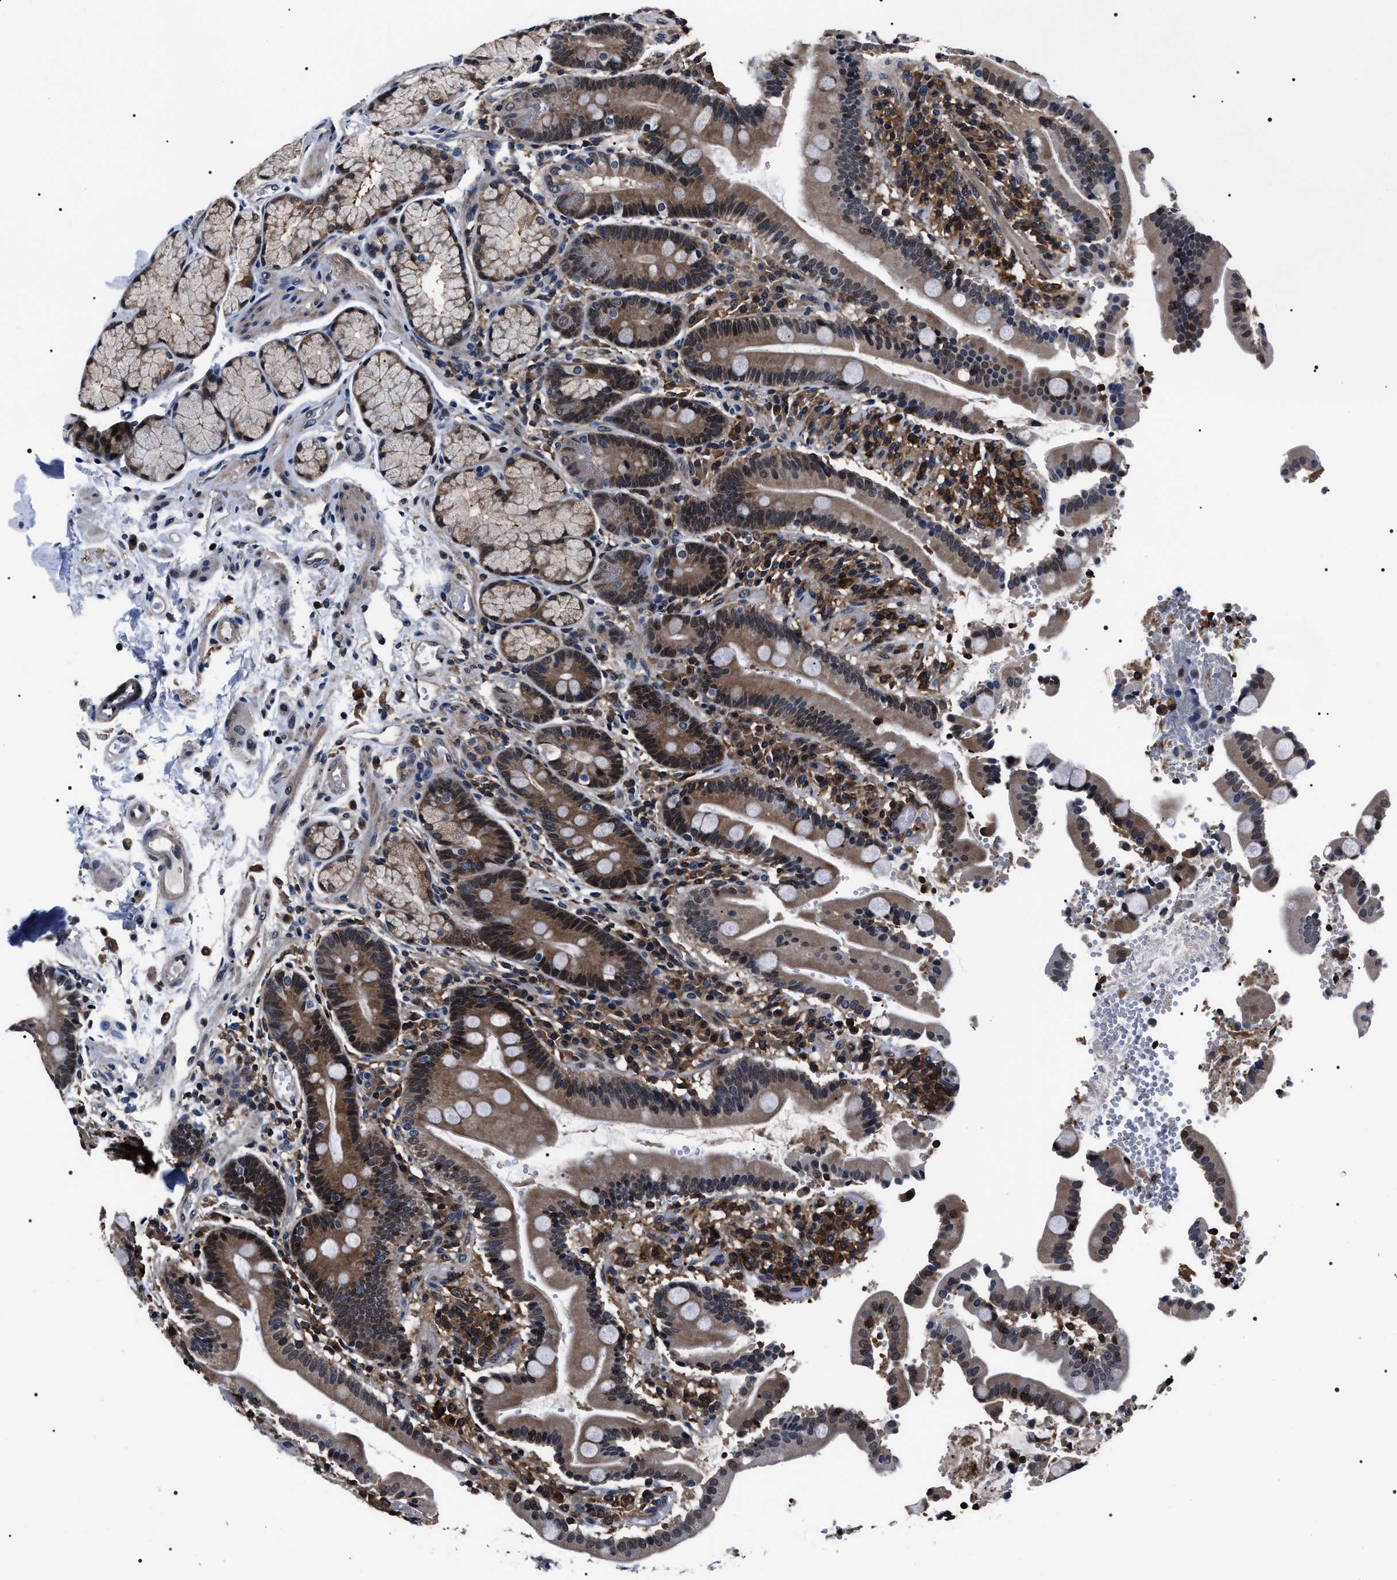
{"staining": {"intensity": "moderate", "quantity": ">75%", "location": "cytoplasmic/membranous,nuclear"}, "tissue": "duodenum", "cell_type": "Glandular cells", "image_type": "normal", "snomed": [{"axis": "morphology", "description": "Normal tissue, NOS"}, {"axis": "topography", "description": "Small intestine, NOS"}], "caption": "A brown stain highlights moderate cytoplasmic/membranous,nuclear expression of a protein in glandular cells of benign human duodenum.", "gene": "SIPA1", "patient": {"sex": "female", "age": 71}}